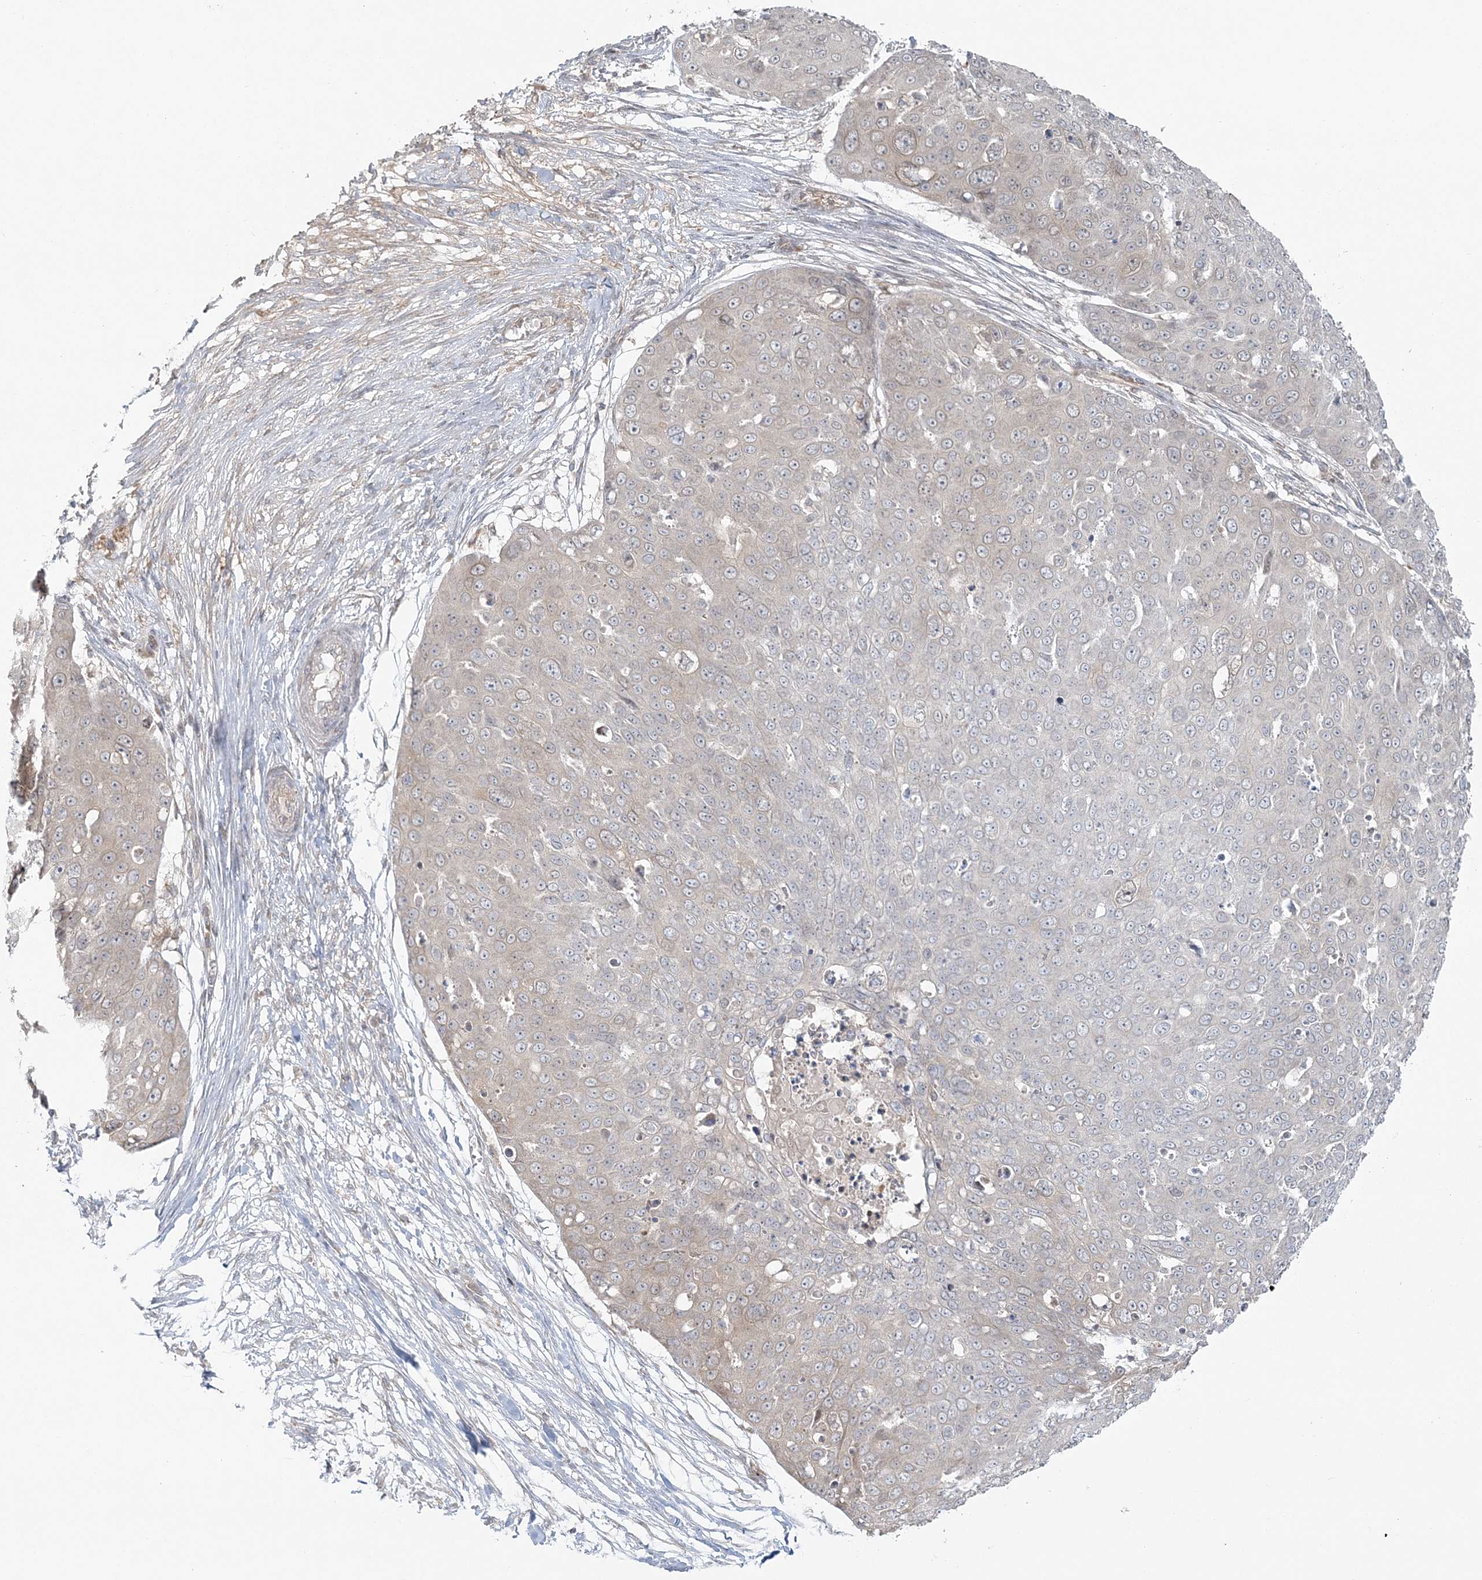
{"staining": {"intensity": "negative", "quantity": "none", "location": "none"}, "tissue": "skin cancer", "cell_type": "Tumor cells", "image_type": "cancer", "snomed": [{"axis": "morphology", "description": "Squamous cell carcinoma, NOS"}, {"axis": "topography", "description": "Skin"}], "caption": "Micrograph shows no protein staining in tumor cells of squamous cell carcinoma (skin) tissue.", "gene": "BLTP3A", "patient": {"sex": "male", "age": 71}}